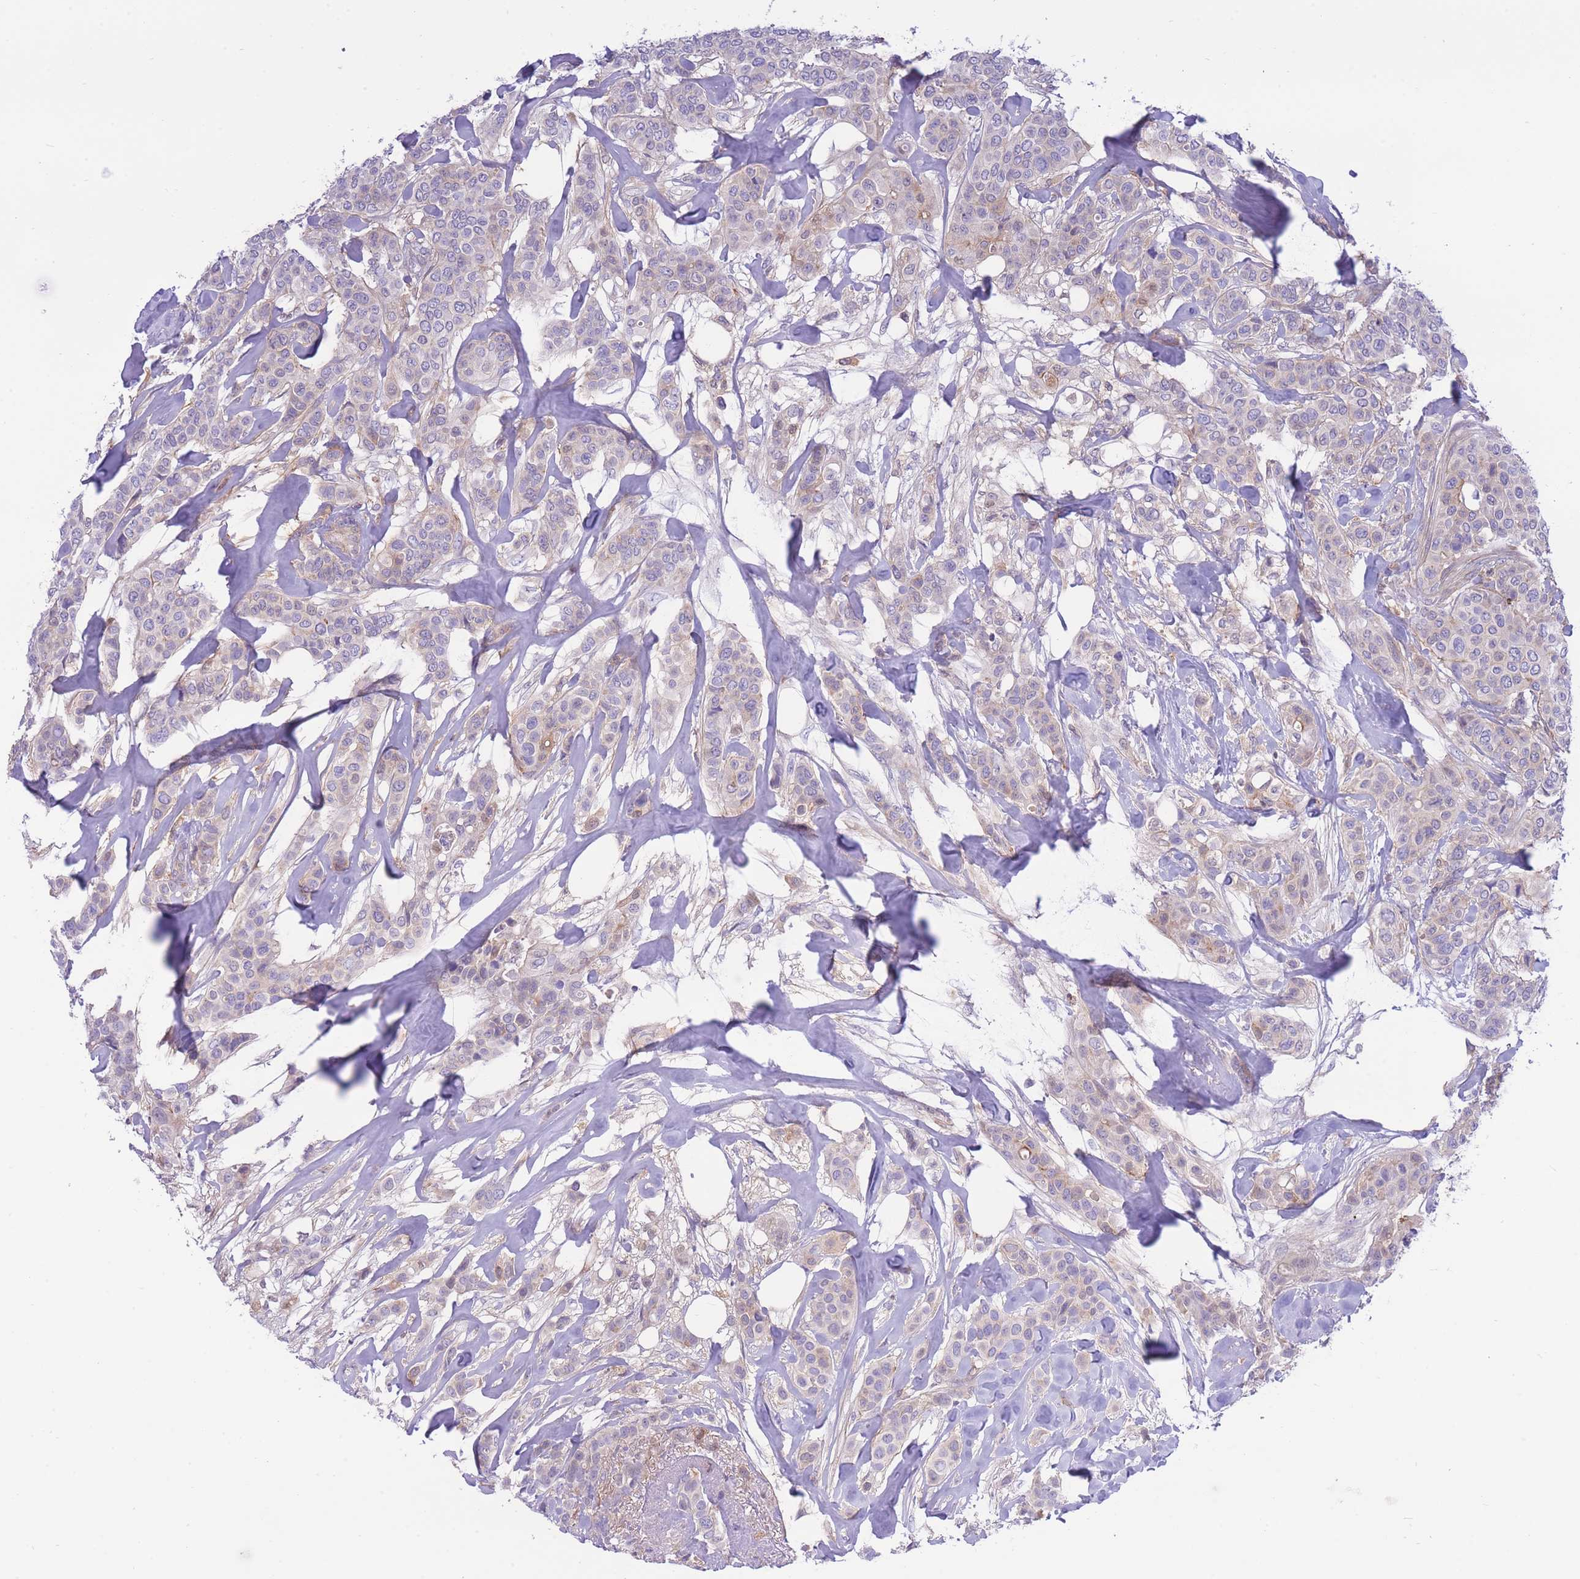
{"staining": {"intensity": "weak", "quantity": "<25%", "location": "nuclear"}, "tissue": "breast cancer", "cell_type": "Tumor cells", "image_type": "cancer", "snomed": [{"axis": "morphology", "description": "Lobular carcinoma"}, {"axis": "topography", "description": "Breast"}], "caption": "Immunohistochemical staining of human lobular carcinoma (breast) demonstrates no significant expression in tumor cells. The staining is performed using DAB brown chromogen with nuclei counter-stained in using hematoxylin.", "gene": "NAMPT", "patient": {"sex": "female", "age": 51}}